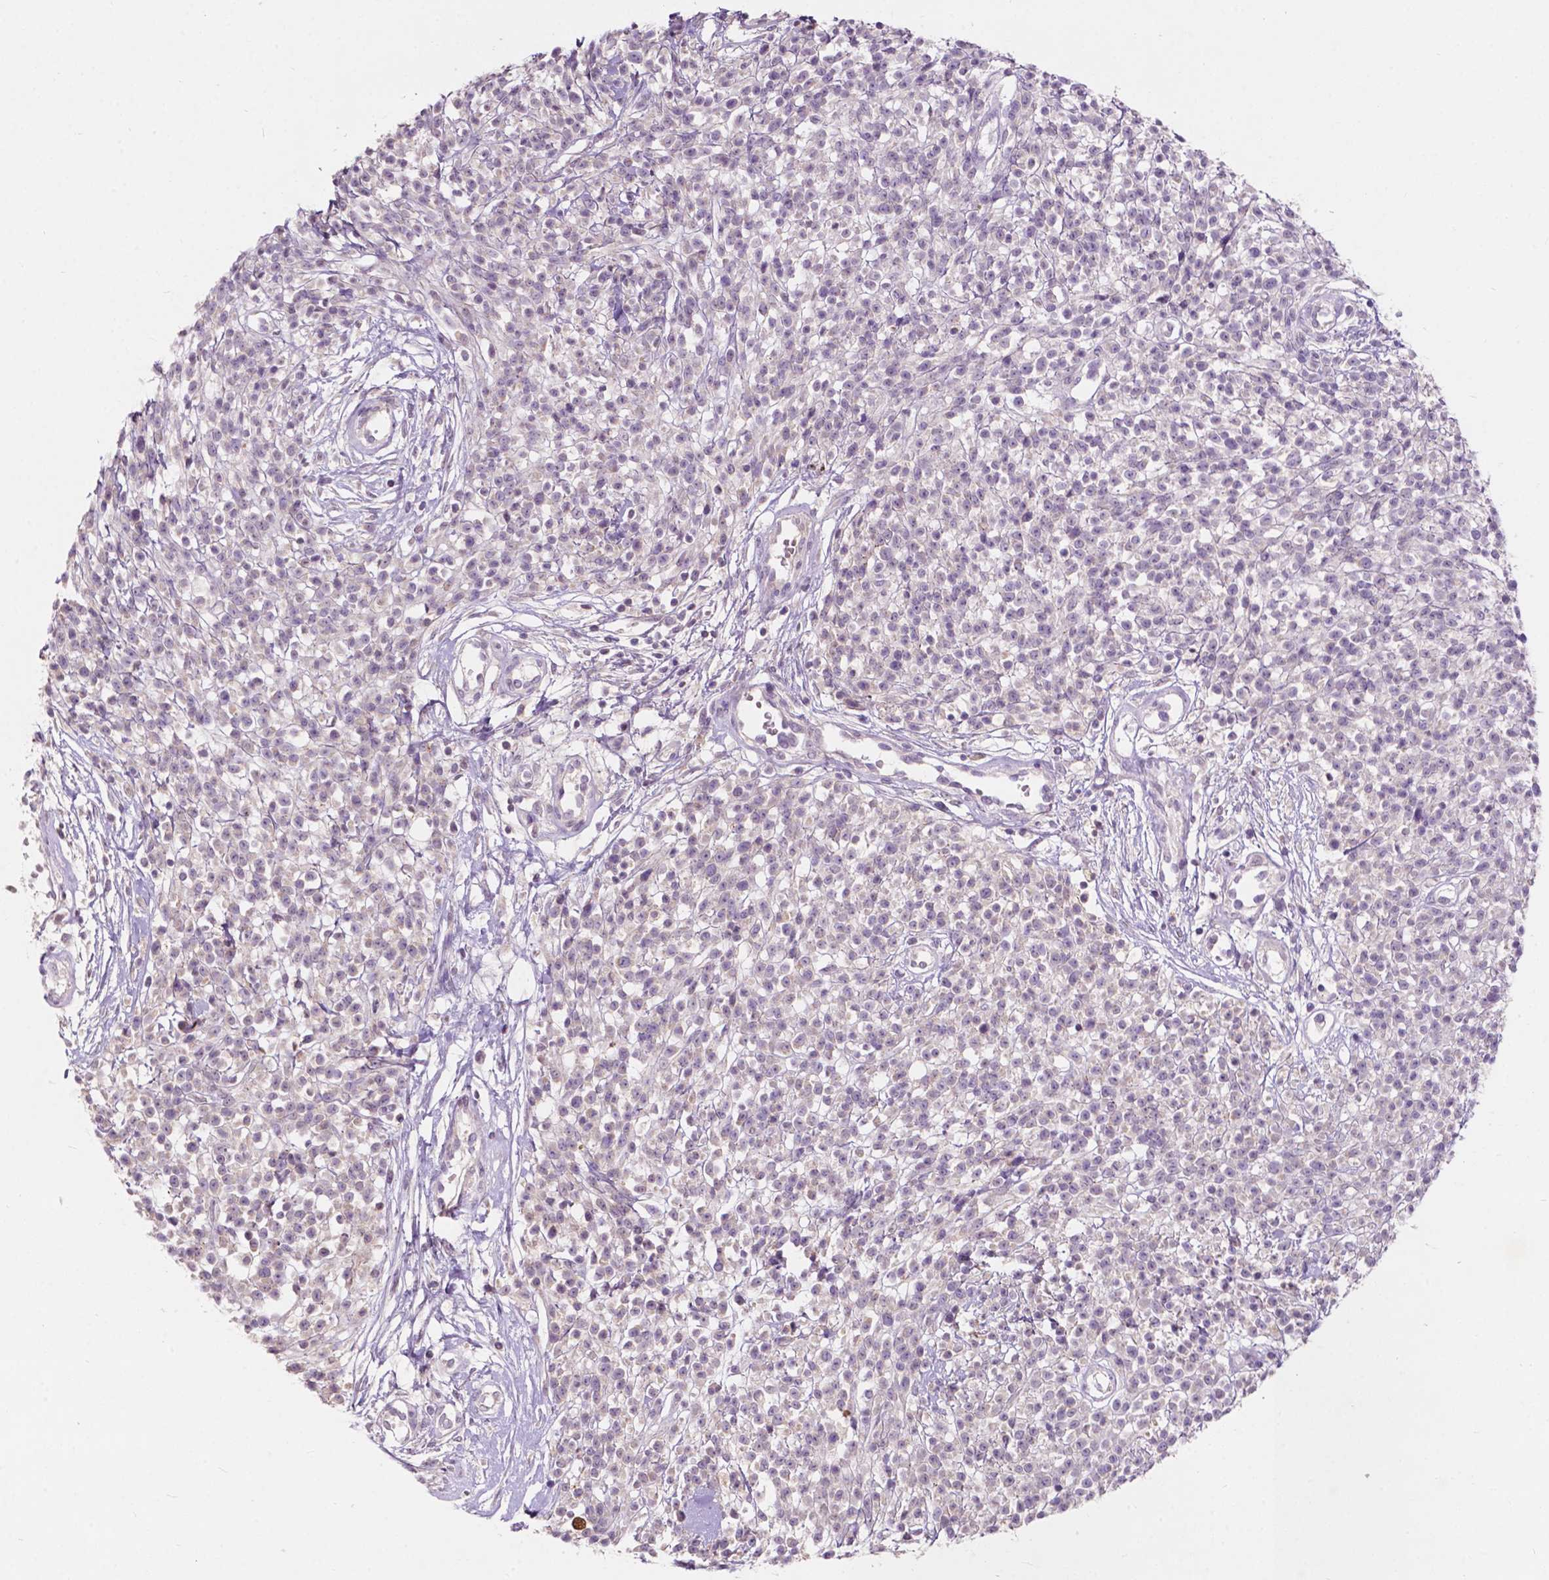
{"staining": {"intensity": "negative", "quantity": "none", "location": "none"}, "tissue": "melanoma", "cell_type": "Tumor cells", "image_type": "cancer", "snomed": [{"axis": "morphology", "description": "Malignant melanoma, NOS"}, {"axis": "topography", "description": "Skin"}, {"axis": "topography", "description": "Skin of trunk"}], "caption": "IHC photomicrograph of neoplastic tissue: human melanoma stained with DAB displays no significant protein expression in tumor cells. (DAB (3,3'-diaminobenzidine) immunohistochemistry visualized using brightfield microscopy, high magnification).", "gene": "GPR37", "patient": {"sex": "male", "age": 74}}